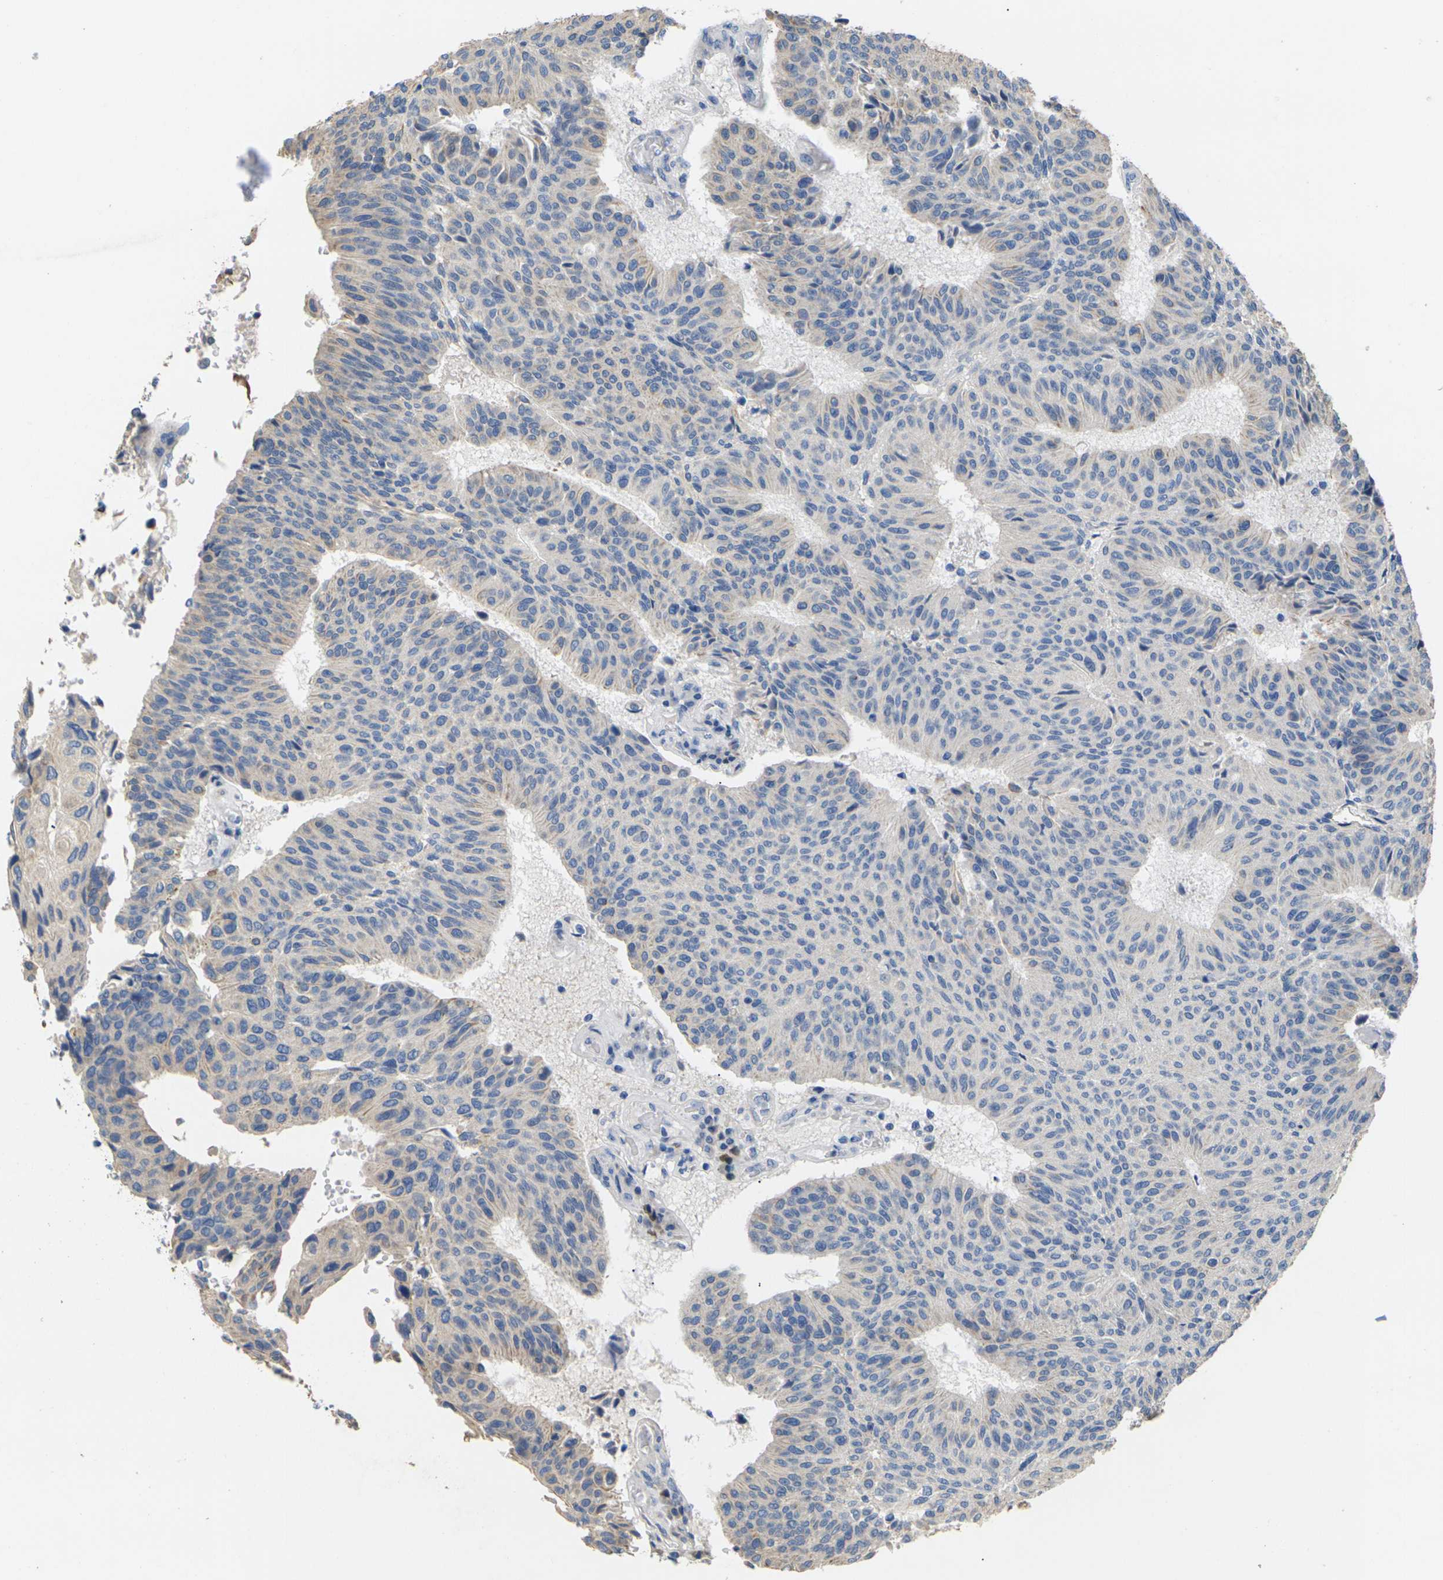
{"staining": {"intensity": "negative", "quantity": "none", "location": "none"}, "tissue": "urothelial cancer", "cell_type": "Tumor cells", "image_type": "cancer", "snomed": [{"axis": "morphology", "description": "Urothelial carcinoma, High grade"}, {"axis": "topography", "description": "Urinary bladder"}], "caption": "This is an IHC image of urothelial cancer. There is no expression in tumor cells.", "gene": "KLHDC8B", "patient": {"sex": "male", "age": 66}}